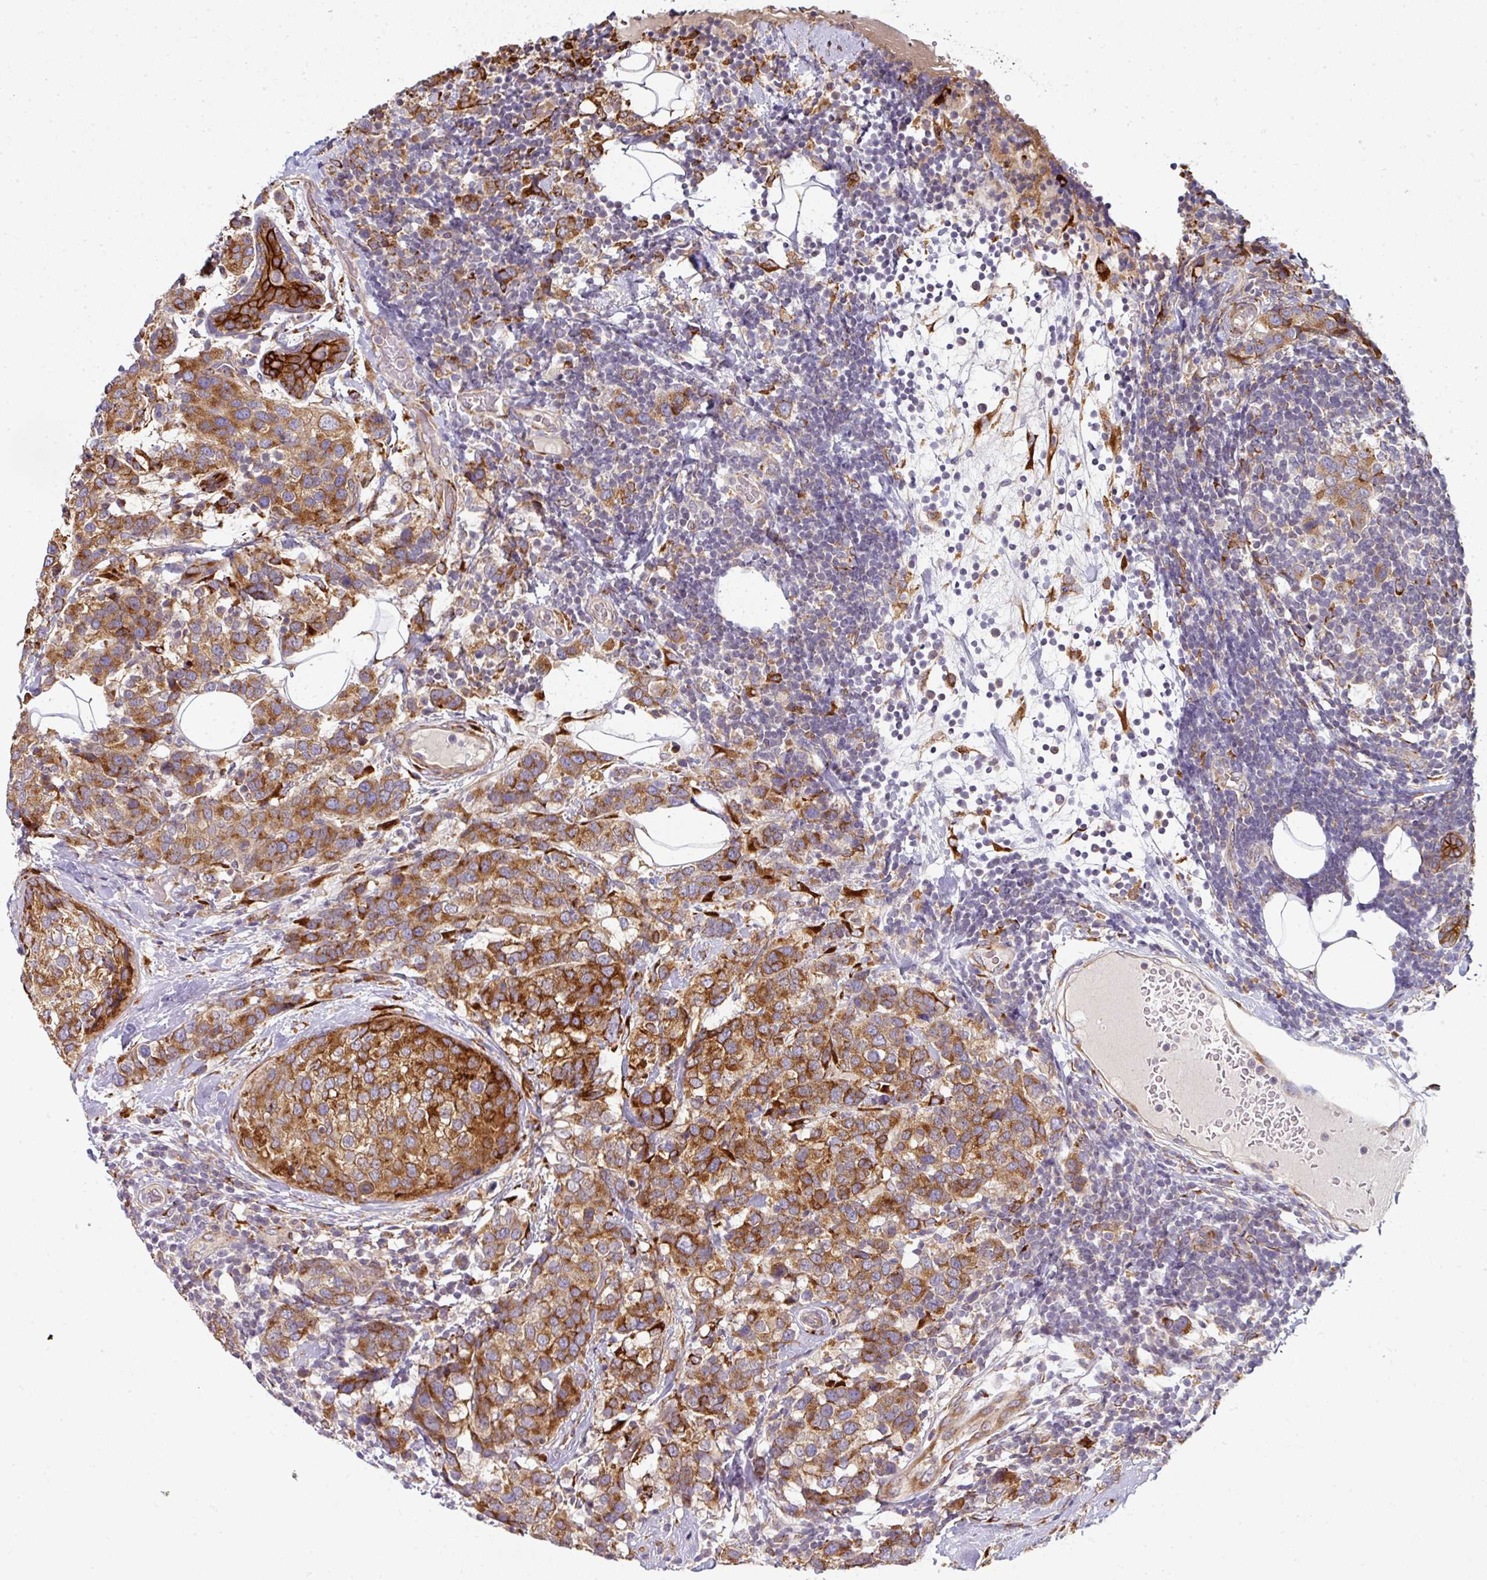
{"staining": {"intensity": "strong", "quantity": ">75%", "location": "cytoplasmic/membranous"}, "tissue": "breast cancer", "cell_type": "Tumor cells", "image_type": "cancer", "snomed": [{"axis": "morphology", "description": "Lobular carcinoma"}, {"axis": "topography", "description": "Breast"}], "caption": "Protein expression analysis of human breast lobular carcinoma reveals strong cytoplasmic/membranous staining in approximately >75% of tumor cells.", "gene": "ZNF268", "patient": {"sex": "female", "age": 59}}